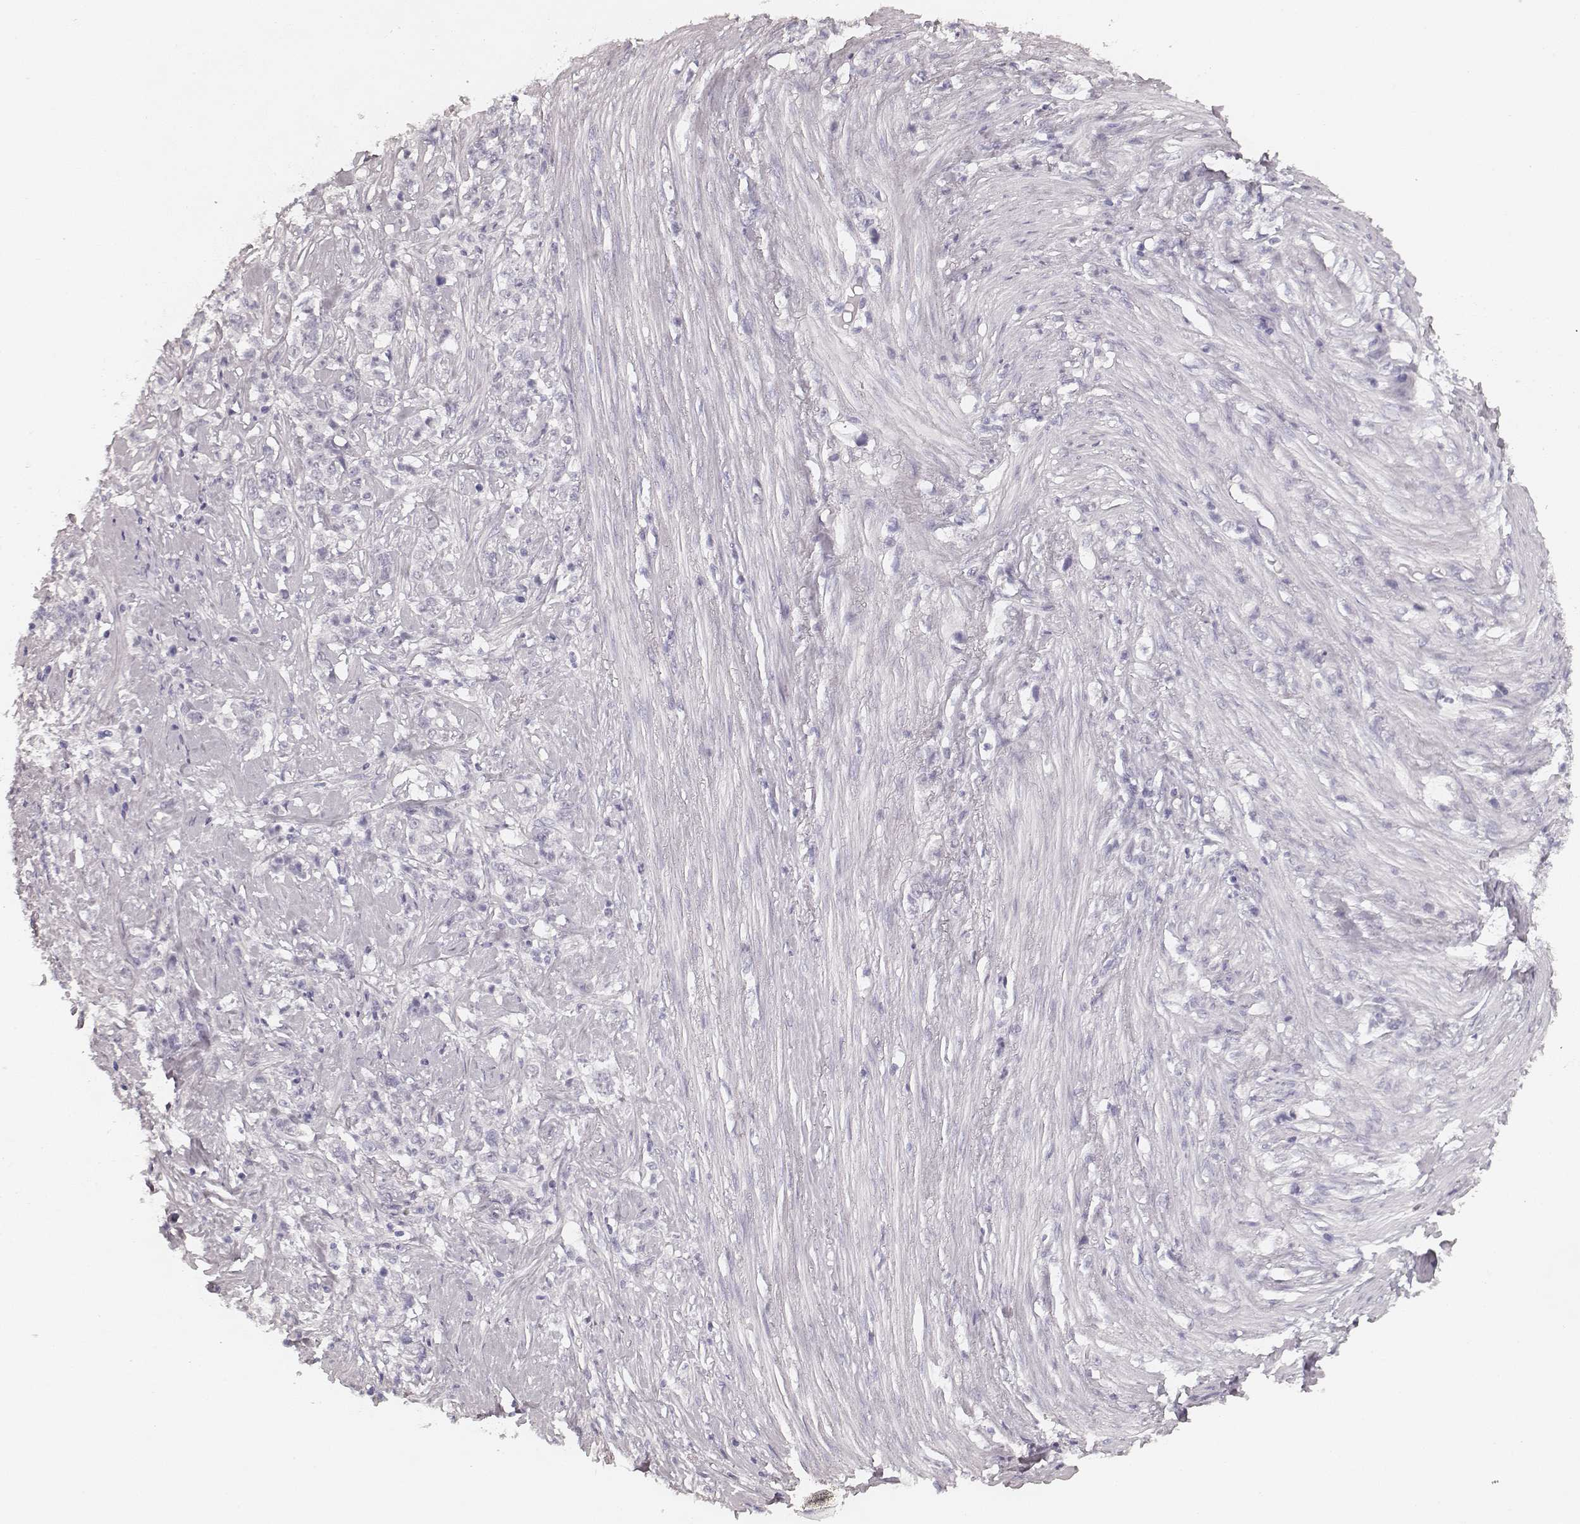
{"staining": {"intensity": "negative", "quantity": "none", "location": "none"}, "tissue": "stomach cancer", "cell_type": "Tumor cells", "image_type": "cancer", "snomed": [{"axis": "morphology", "description": "Adenocarcinoma, NOS"}, {"axis": "topography", "description": "Stomach, lower"}], "caption": "An IHC micrograph of adenocarcinoma (stomach) is shown. There is no staining in tumor cells of adenocarcinoma (stomach).", "gene": "HNF4G", "patient": {"sex": "male", "age": 88}}